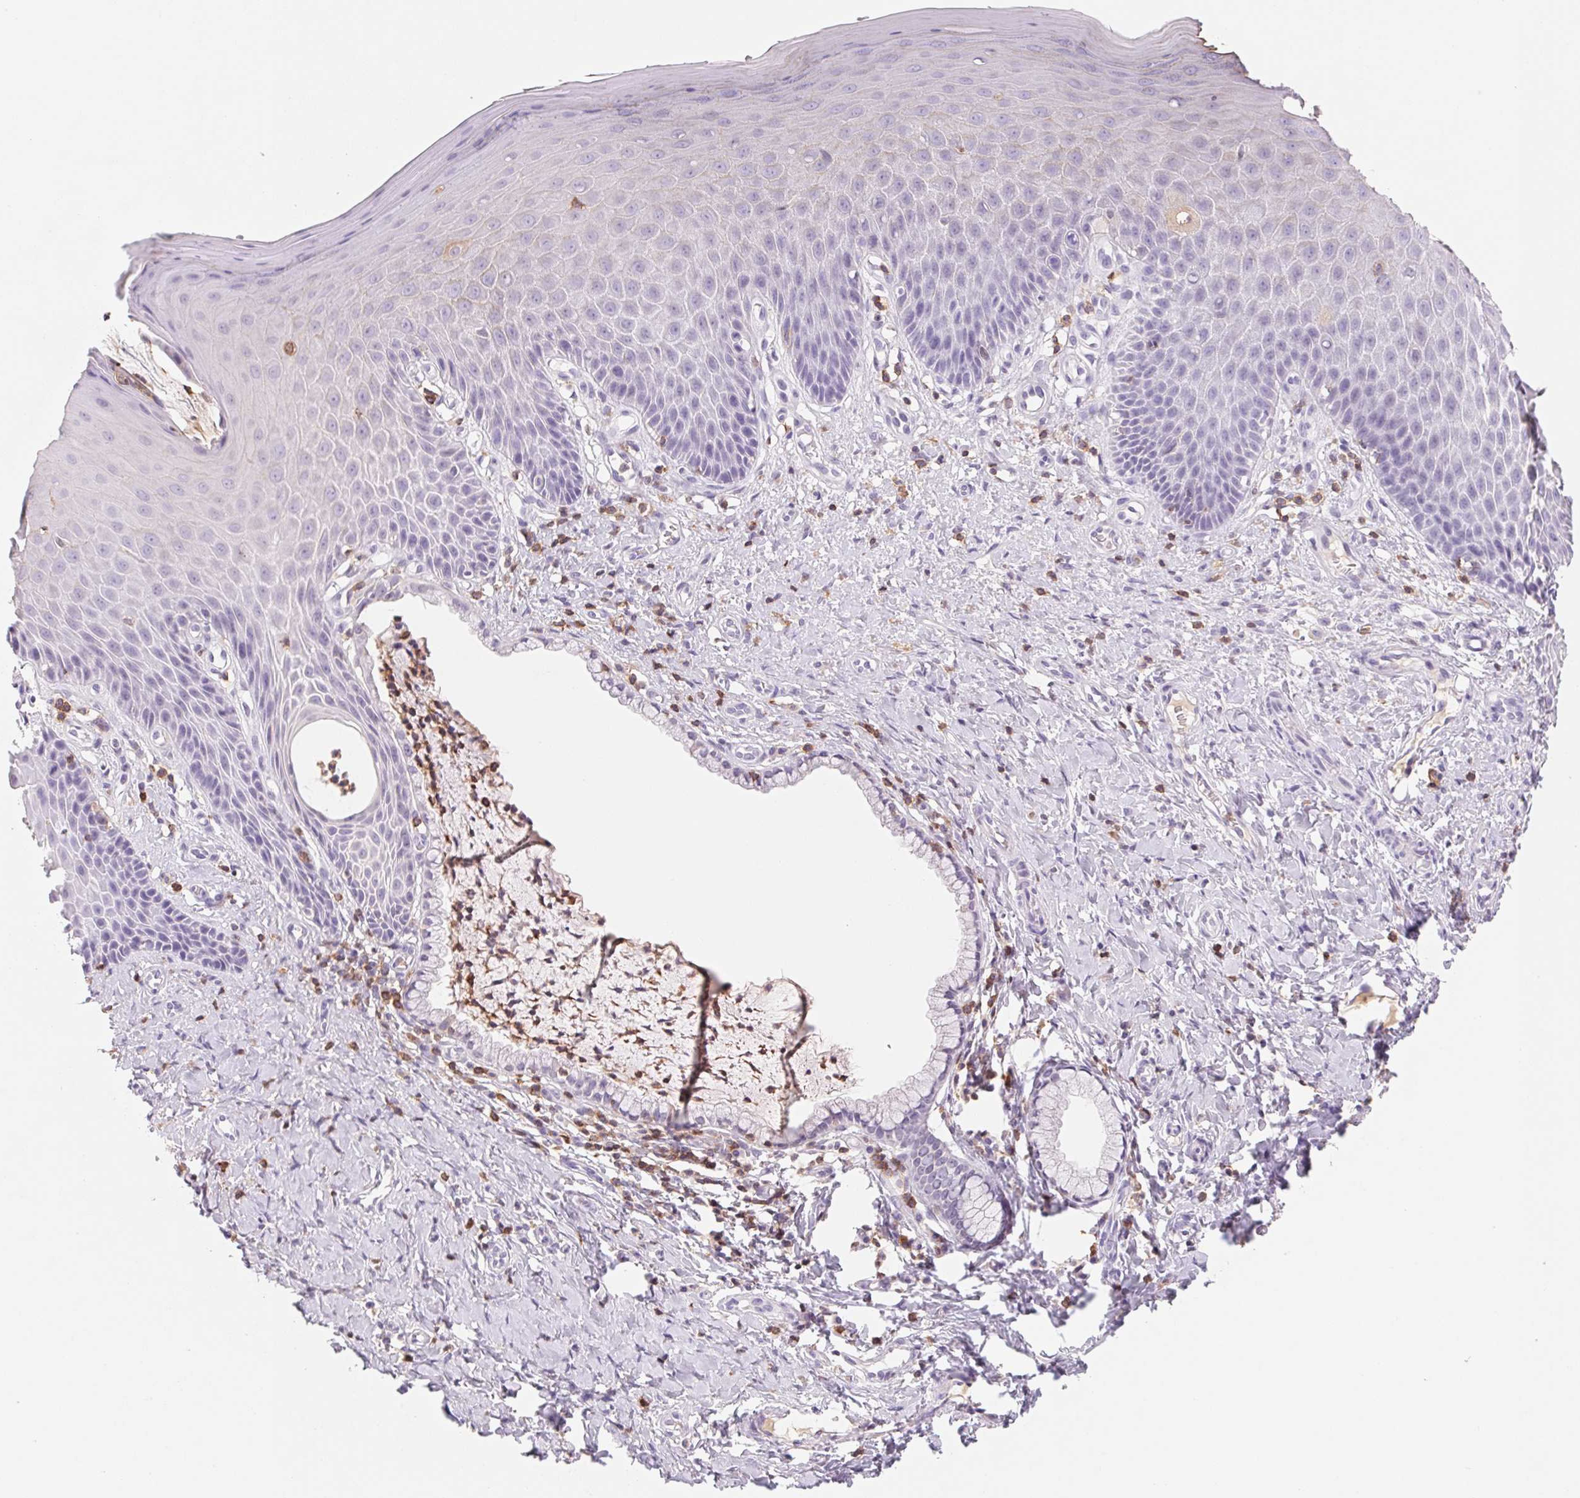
{"staining": {"intensity": "negative", "quantity": "none", "location": "none"}, "tissue": "vagina", "cell_type": "Squamous epithelial cells", "image_type": "normal", "snomed": [{"axis": "morphology", "description": "Normal tissue, NOS"}, {"axis": "topography", "description": "Vagina"}], "caption": "Immunohistochemical staining of normal human vagina reveals no significant expression in squamous epithelial cells. The staining was performed using DAB (3,3'-diaminobenzidine) to visualize the protein expression in brown, while the nuclei were stained in blue with hematoxylin (Magnification: 20x).", "gene": "KIF26A", "patient": {"sex": "female", "age": 83}}